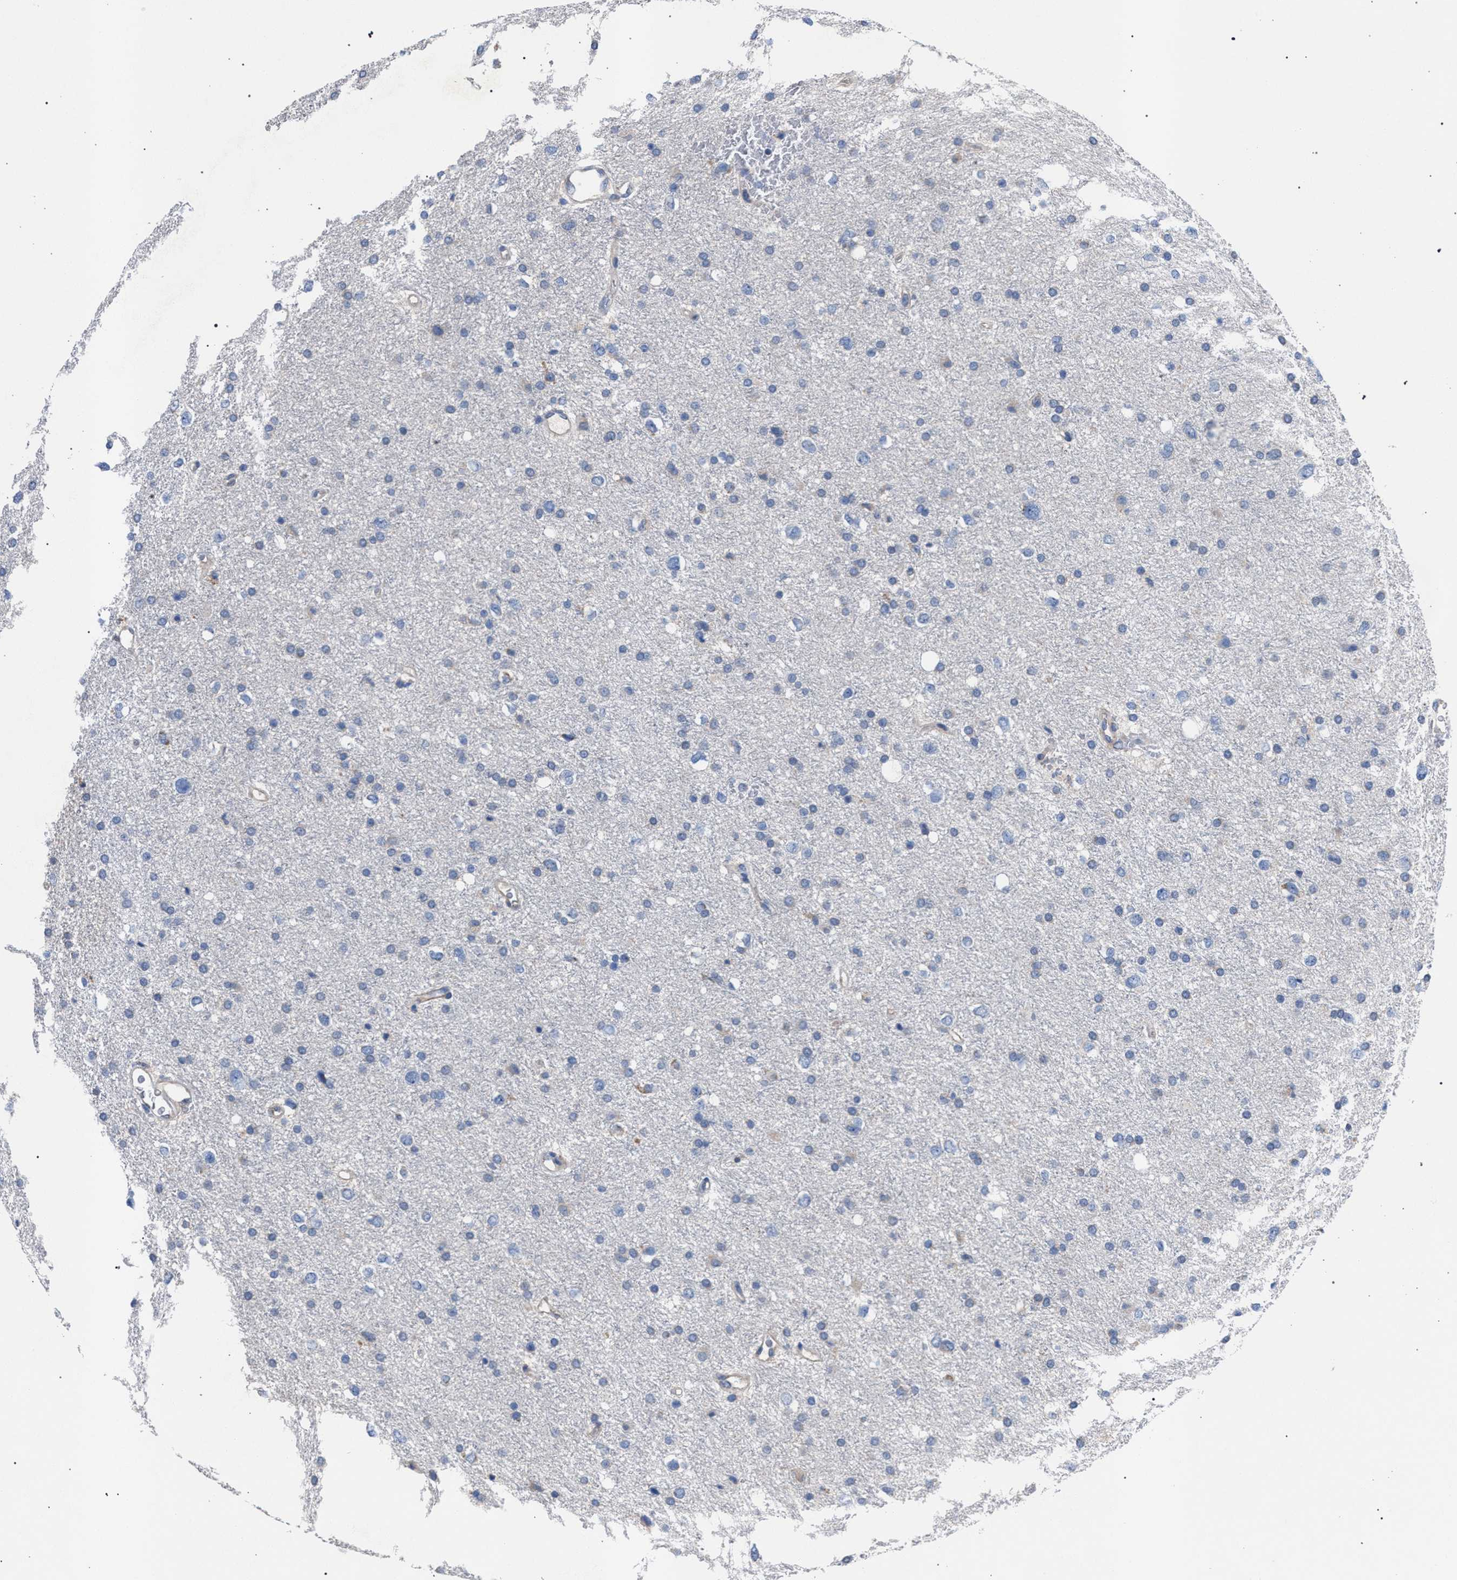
{"staining": {"intensity": "negative", "quantity": "none", "location": "none"}, "tissue": "glioma", "cell_type": "Tumor cells", "image_type": "cancer", "snomed": [{"axis": "morphology", "description": "Glioma, malignant, Low grade"}, {"axis": "topography", "description": "Brain"}], "caption": "The immunohistochemistry (IHC) micrograph has no significant positivity in tumor cells of glioma tissue.", "gene": "CRYZ", "patient": {"sex": "female", "age": 37}}